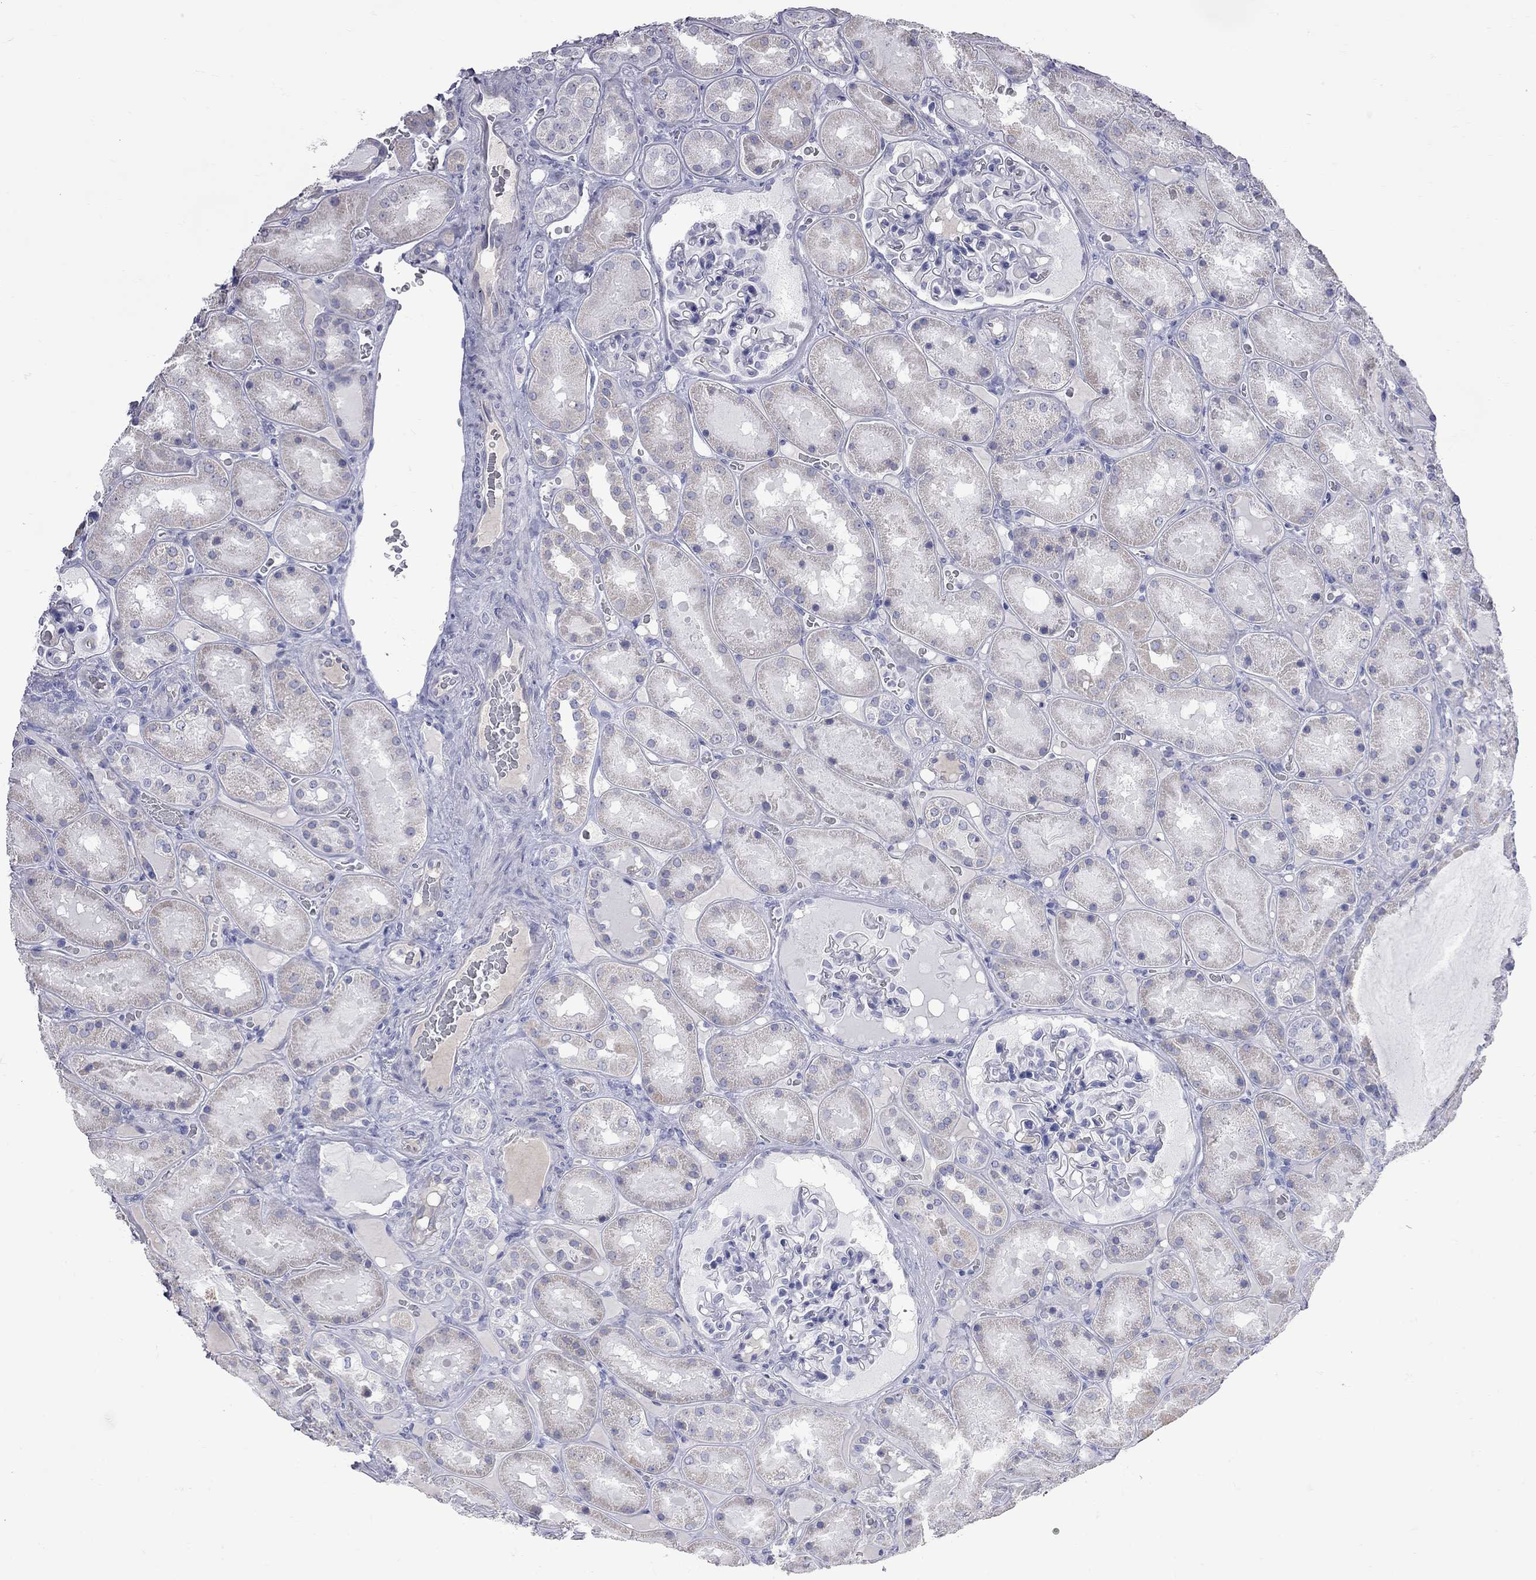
{"staining": {"intensity": "negative", "quantity": "none", "location": "none"}, "tissue": "kidney", "cell_type": "Cells in glomeruli", "image_type": "normal", "snomed": [{"axis": "morphology", "description": "Normal tissue, NOS"}, {"axis": "topography", "description": "Kidney"}], "caption": "An IHC photomicrograph of unremarkable kidney is shown. There is no staining in cells in glomeruli of kidney. The staining is performed using DAB (3,3'-diaminobenzidine) brown chromogen with nuclei counter-stained in using hematoxylin.", "gene": "KCND2", "patient": {"sex": "male", "age": 73}}